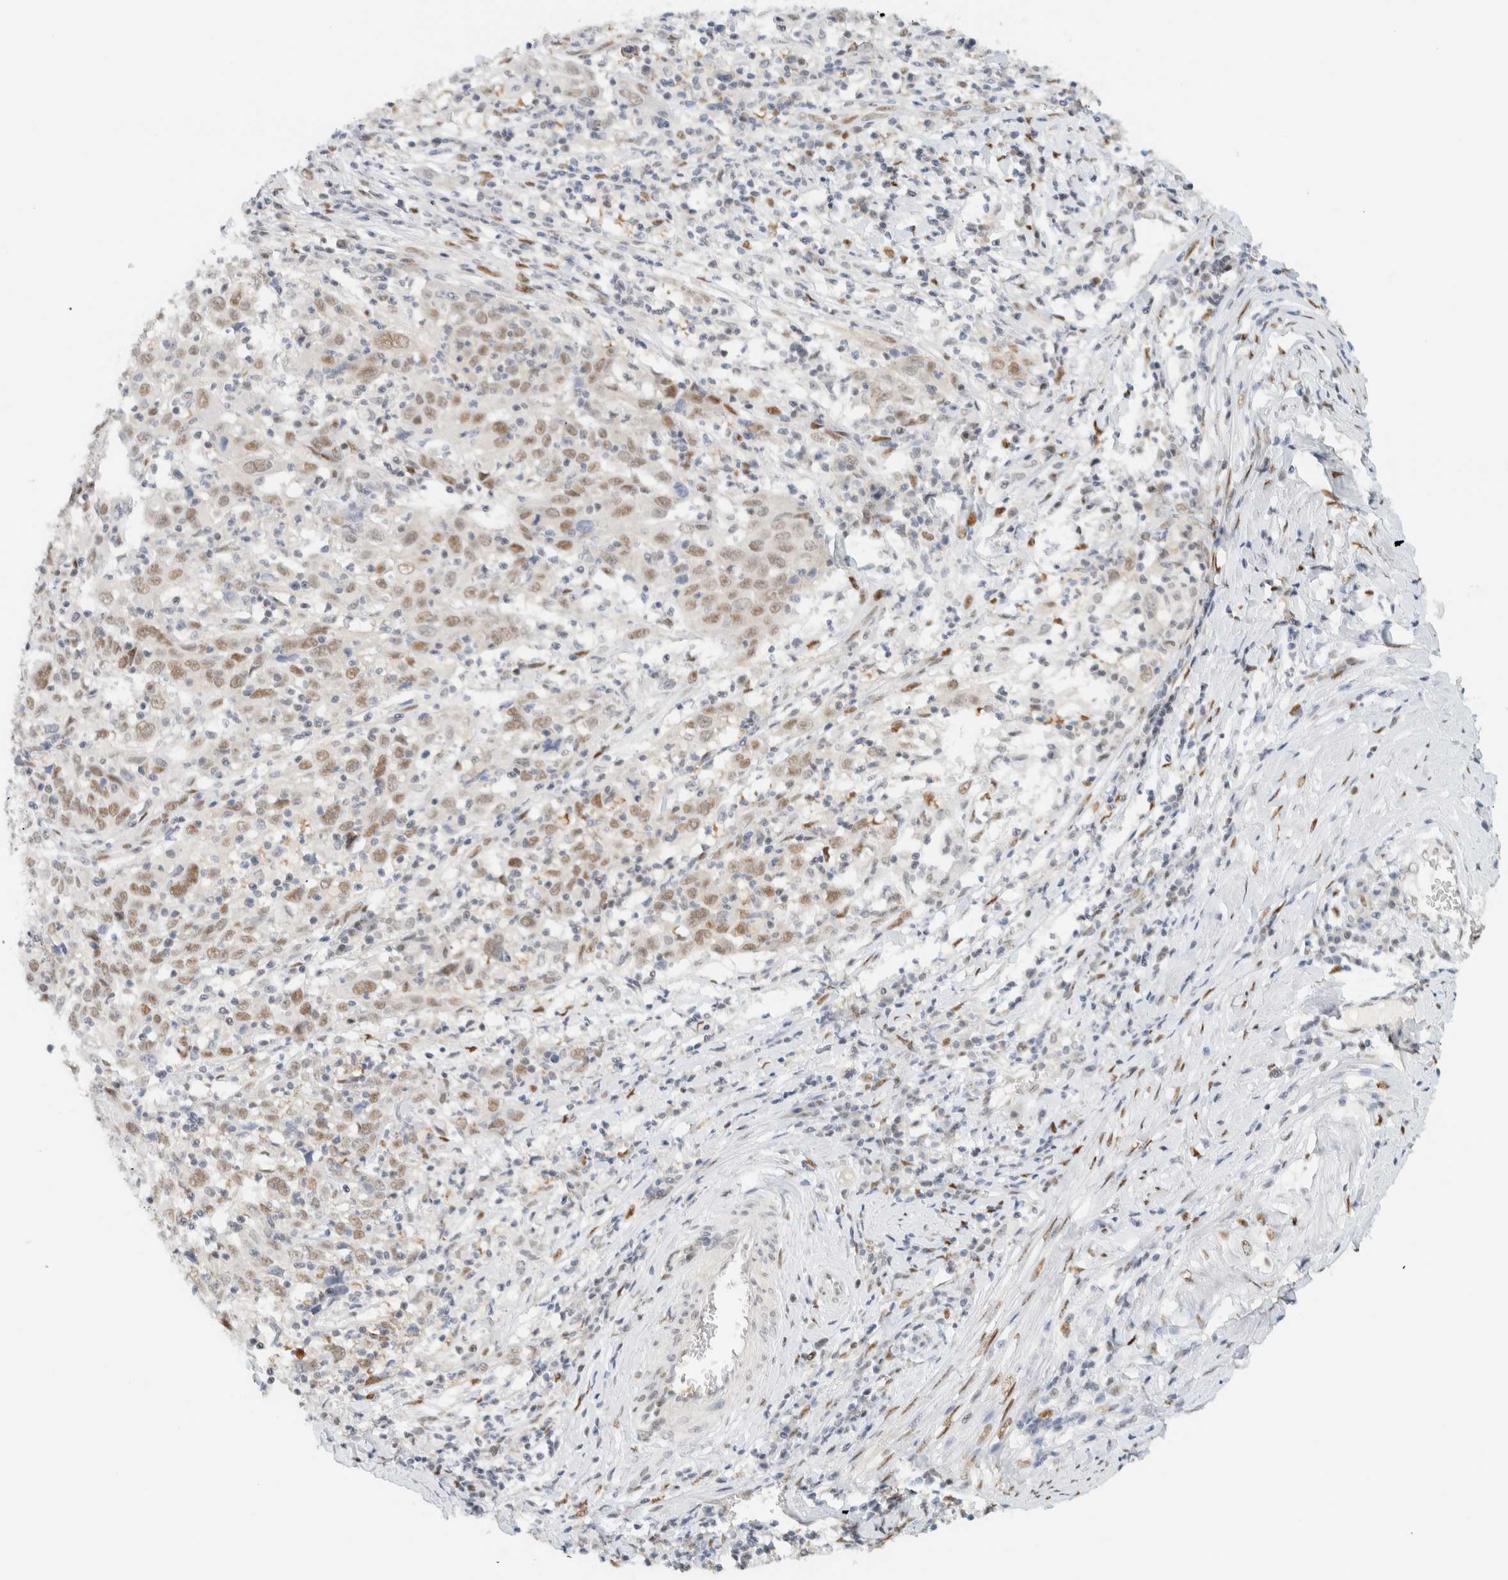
{"staining": {"intensity": "moderate", "quantity": "25%-75%", "location": "nuclear"}, "tissue": "cervical cancer", "cell_type": "Tumor cells", "image_type": "cancer", "snomed": [{"axis": "morphology", "description": "Squamous cell carcinoma, NOS"}, {"axis": "topography", "description": "Cervix"}], "caption": "Cervical cancer was stained to show a protein in brown. There is medium levels of moderate nuclear staining in approximately 25%-75% of tumor cells.", "gene": "ZNF683", "patient": {"sex": "female", "age": 46}}